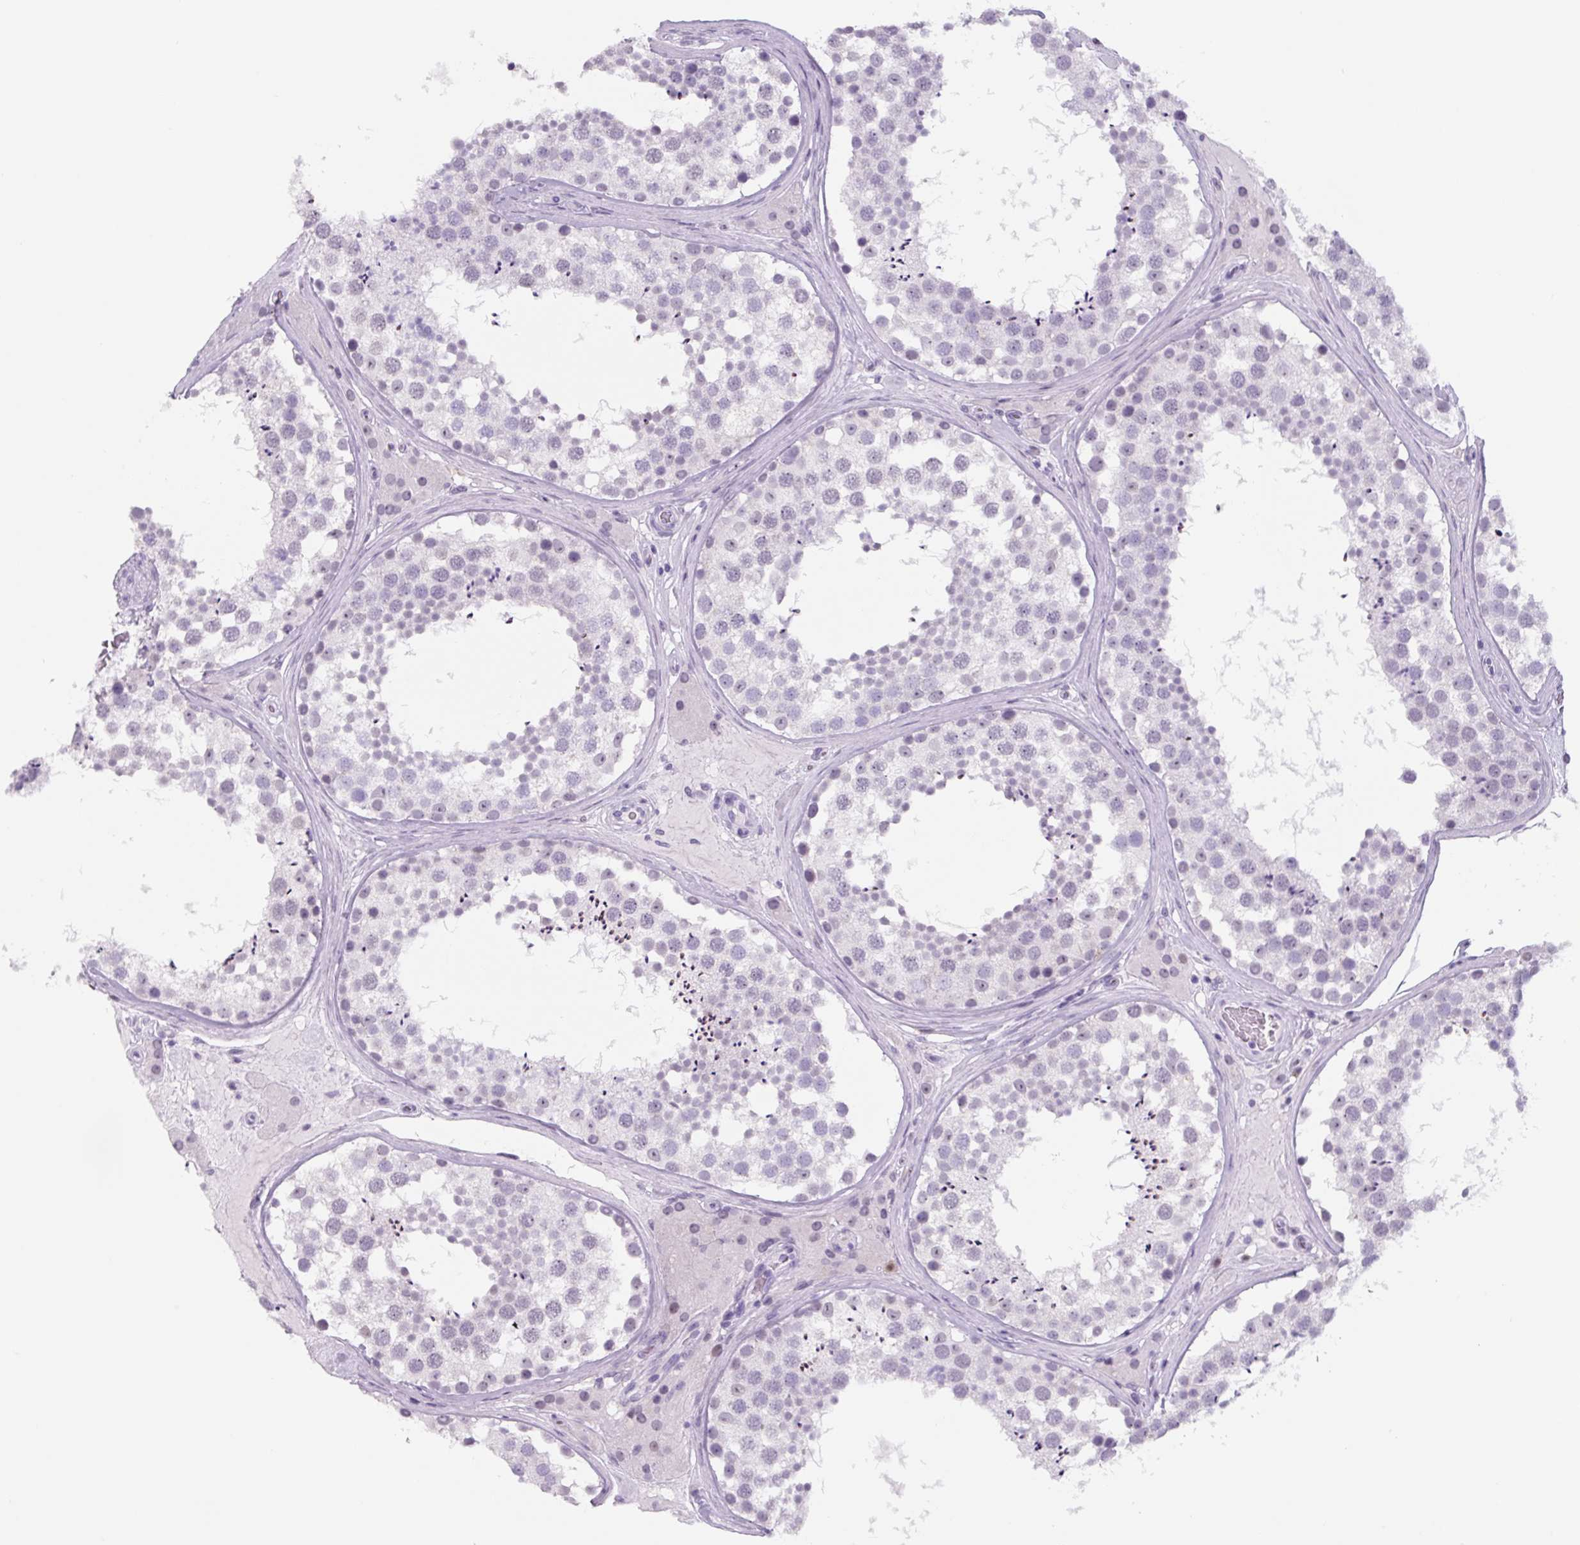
{"staining": {"intensity": "negative", "quantity": "none", "location": "none"}, "tissue": "testis", "cell_type": "Cells in seminiferous ducts", "image_type": "normal", "snomed": [{"axis": "morphology", "description": "Normal tissue, NOS"}, {"axis": "topography", "description": "Testis"}], "caption": "Immunohistochemistry (IHC) micrograph of unremarkable testis: testis stained with DAB demonstrates no significant protein expression in cells in seminiferous ducts.", "gene": "TNFRSF8", "patient": {"sex": "male", "age": 46}}